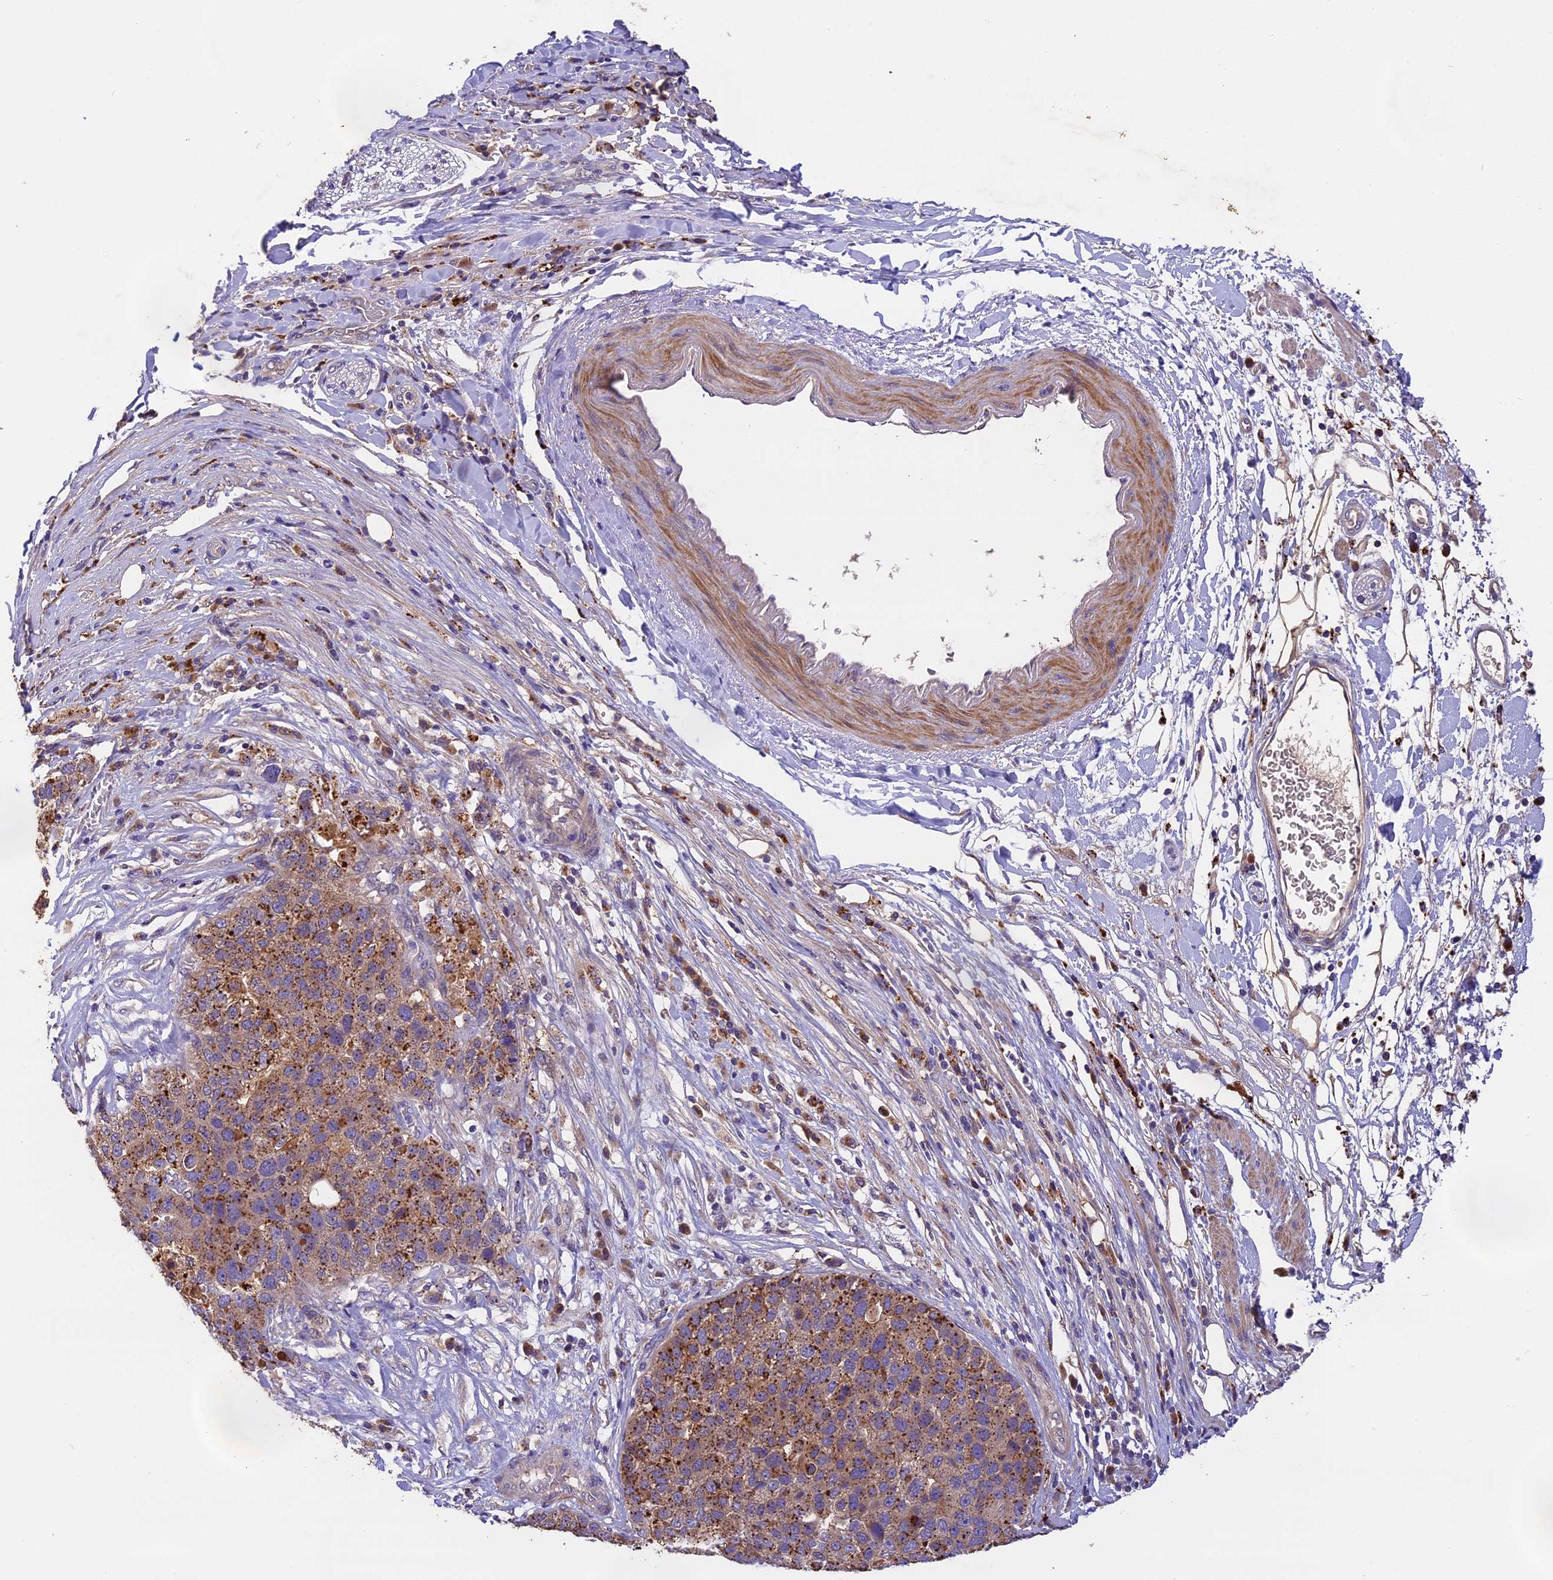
{"staining": {"intensity": "moderate", "quantity": ">75%", "location": "cytoplasmic/membranous"}, "tissue": "pancreatic cancer", "cell_type": "Tumor cells", "image_type": "cancer", "snomed": [{"axis": "morphology", "description": "Adenocarcinoma, NOS"}, {"axis": "topography", "description": "Pancreas"}], "caption": "Approximately >75% of tumor cells in human pancreatic cancer (adenocarcinoma) exhibit moderate cytoplasmic/membranous protein expression as visualized by brown immunohistochemical staining.", "gene": "COPE", "patient": {"sex": "female", "age": 61}}